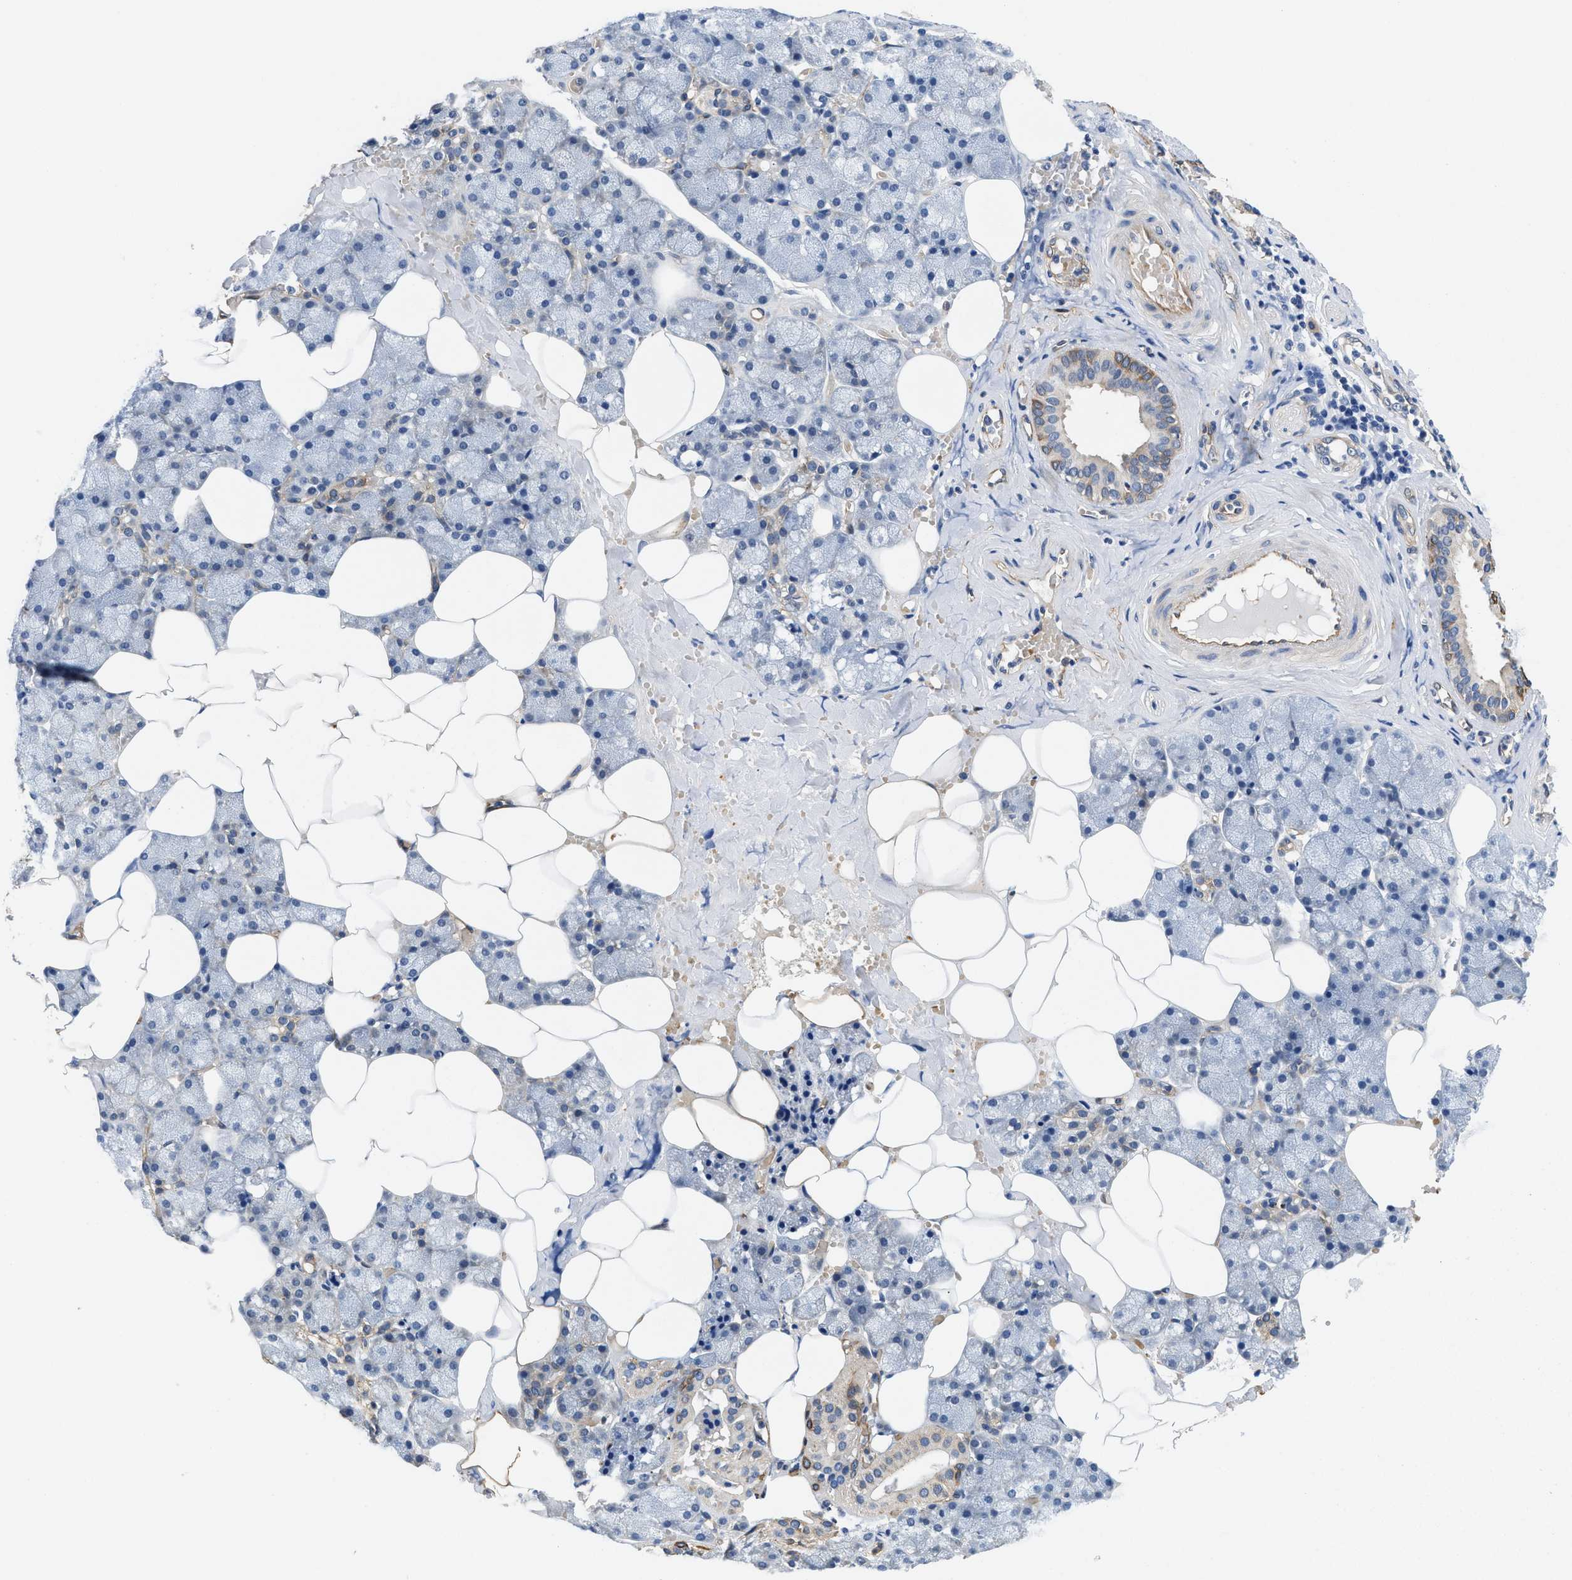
{"staining": {"intensity": "moderate", "quantity": "<25%", "location": "cytoplasmic/membranous"}, "tissue": "salivary gland", "cell_type": "Glandular cells", "image_type": "normal", "snomed": [{"axis": "morphology", "description": "Normal tissue, NOS"}, {"axis": "topography", "description": "Salivary gland"}], "caption": "Immunohistochemical staining of normal salivary gland shows low levels of moderate cytoplasmic/membranous staining in about <25% of glandular cells.", "gene": "RAPH1", "patient": {"sex": "male", "age": 62}}